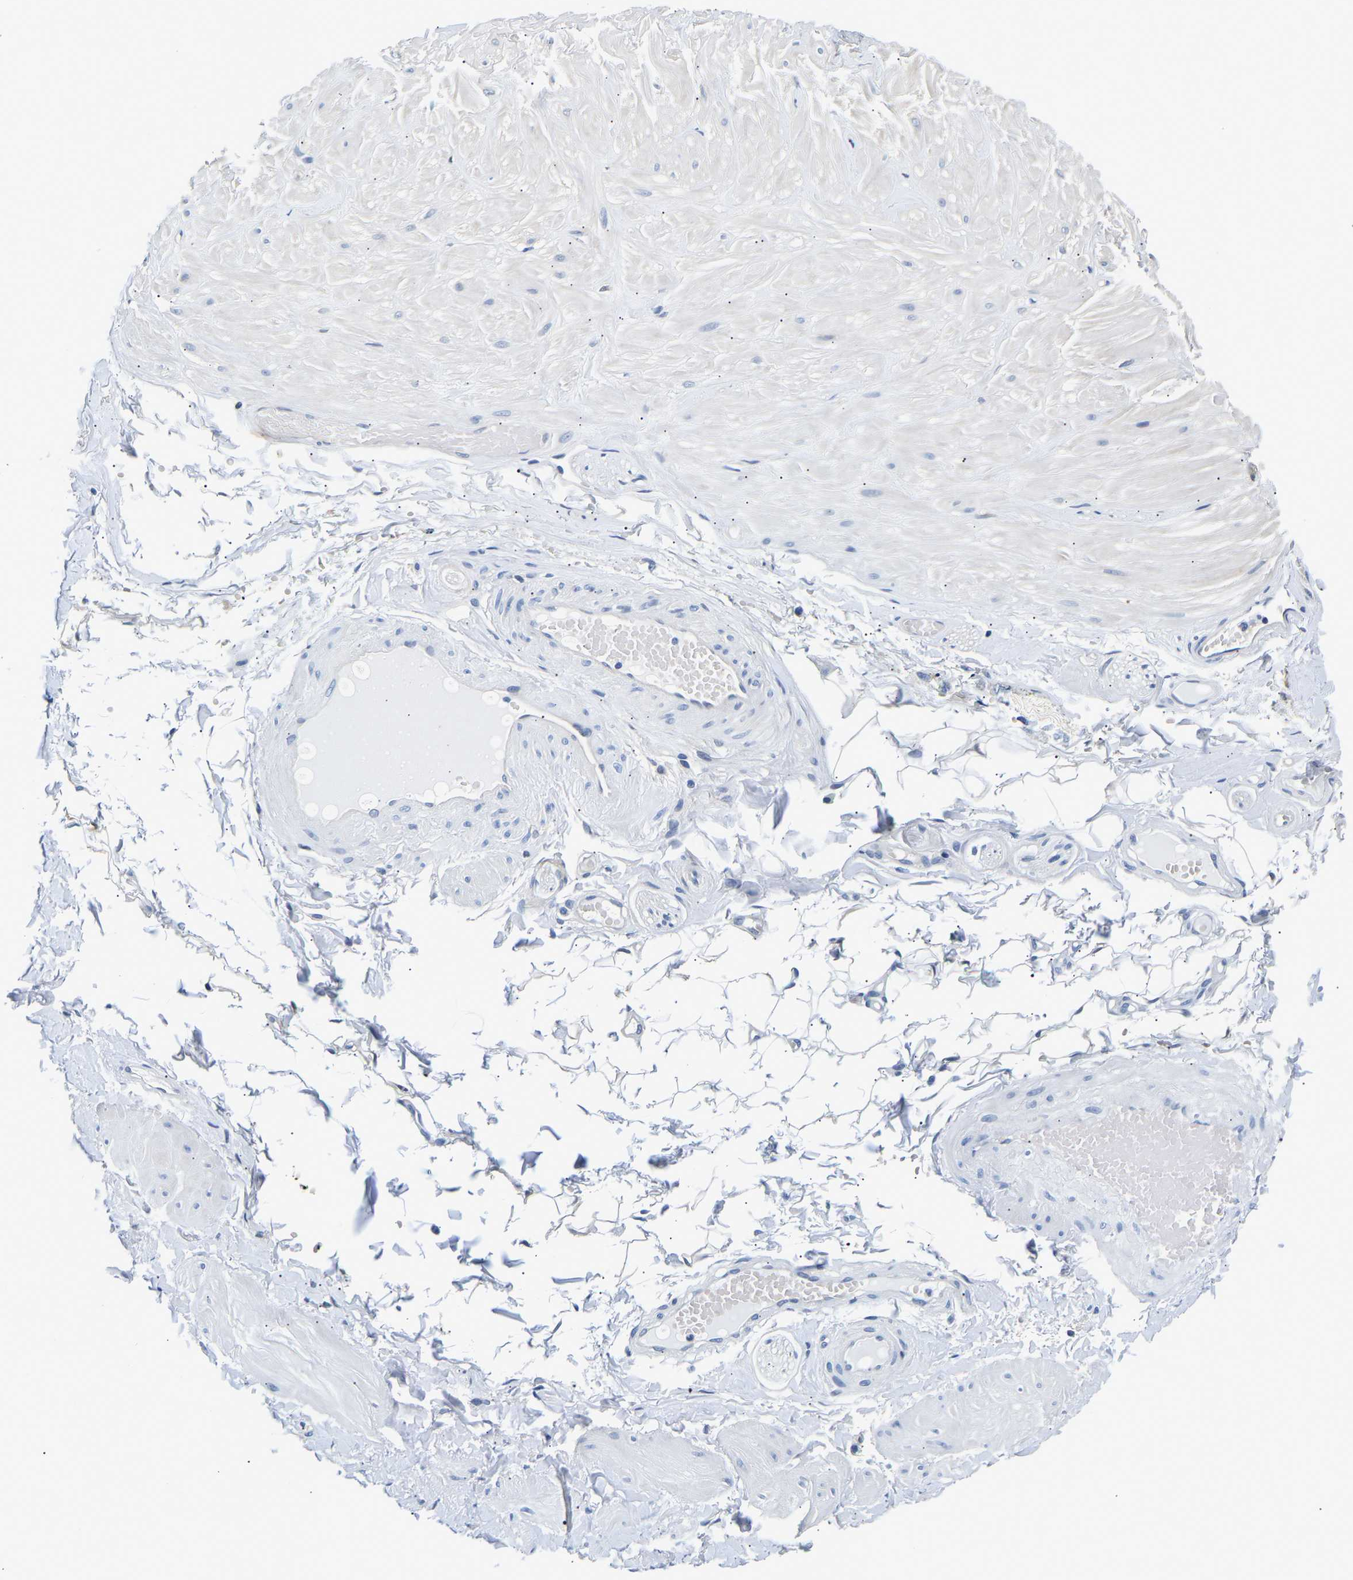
{"staining": {"intensity": "negative", "quantity": "none", "location": "none"}, "tissue": "adipose tissue", "cell_type": "Adipocytes", "image_type": "normal", "snomed": [{"axis": "morphology", "description": "Normal tissue, NOS"}, {"axis": "topography", "description": "Adipose tissue"}, {"axis": "topography", "description": "Vascular tissue"}, {"axis": "topography", "description": "Peripheral nerve tissue"}], "caption": "IHC histopathology image of benign adipose tissue stained for a protein (brown), which reveals no expression in adipocytes.", "gene": "UCHL3", "patient": {"sex": "male", "age": 25}}